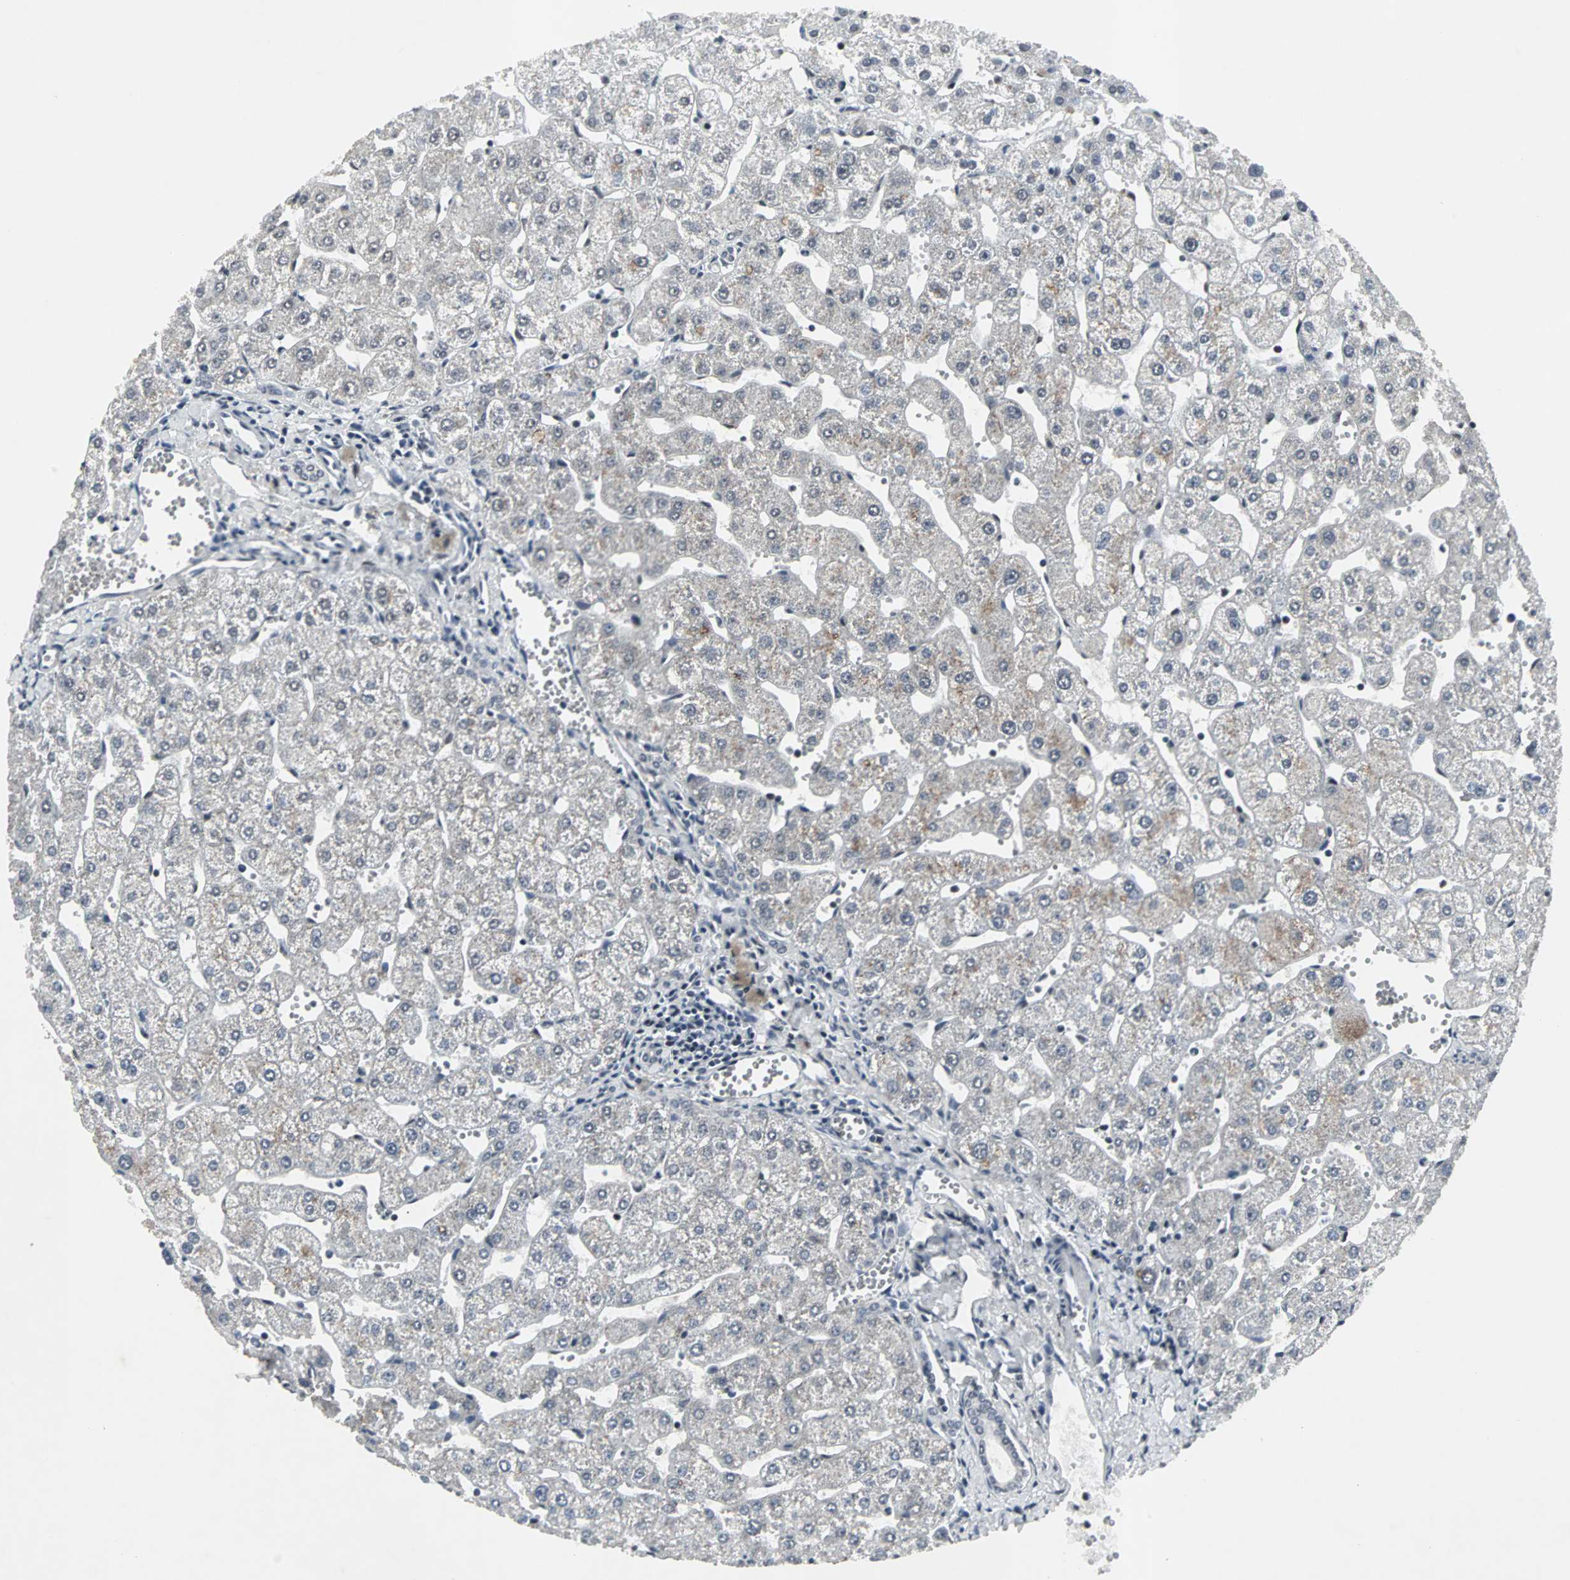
{"staining": {"intensity": "negative", "quantity": "none", "location": "none"}, "tissue": "liver", "cell_type": "Cholangiocytes", "image_type": "normal", "snomed": [{"axis": "morphology", "description": "Normal tissue, NOS"}, {"axis": "topography", "description": "Liver"}], "caption": "Immunohistochemistry photomicrograph of normal human liver stained for a protein (brown), which demonstrates no staining in cholangiocytes. (Stains: DAB IHC with hematoxylin counter stain, Microscopy: brightfield microscopy at high magnification).", "gene": "PNKP", "patient": {"sex": "male", "age": 67}}